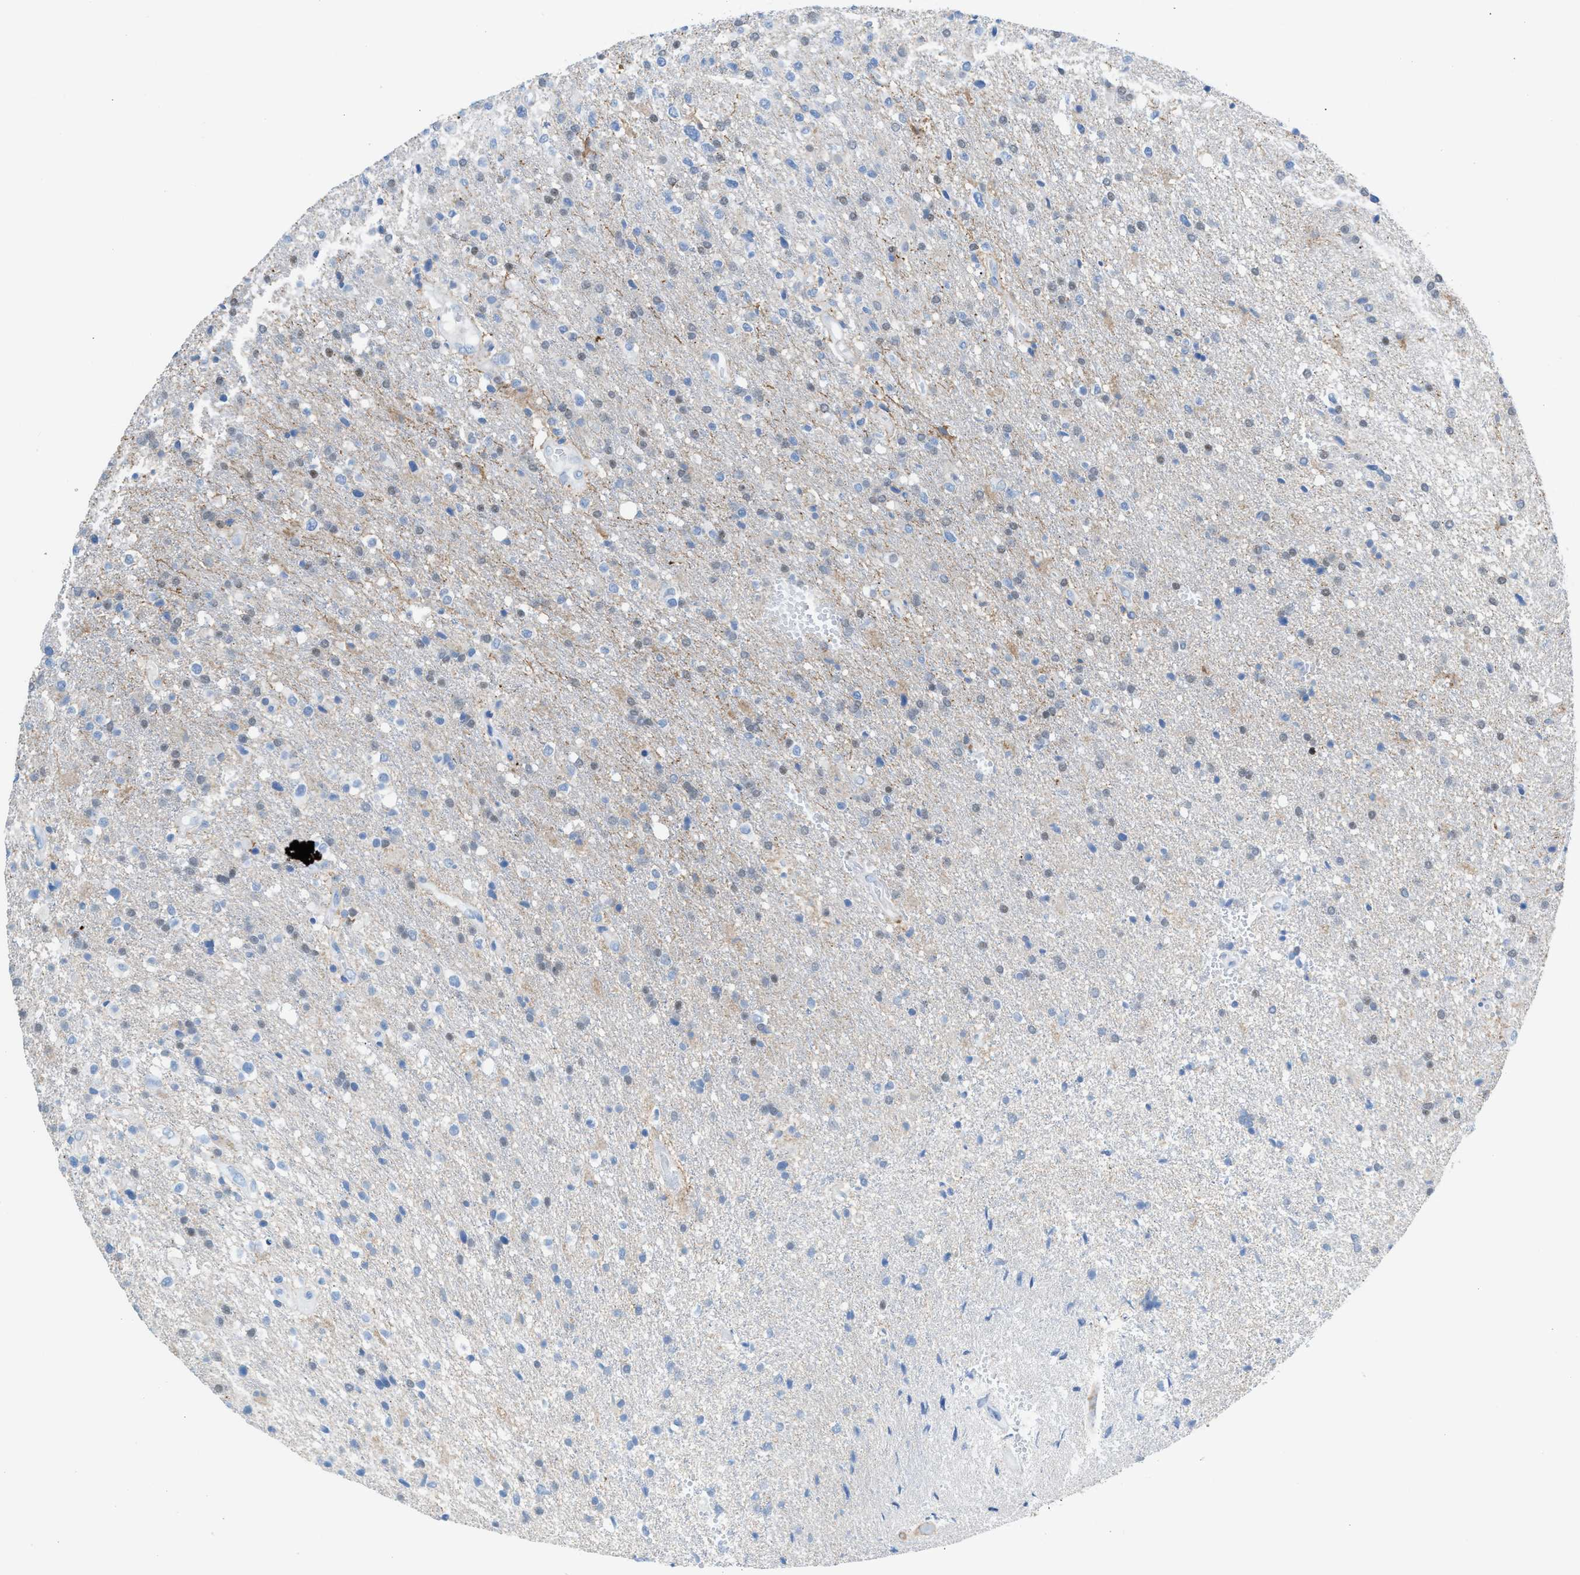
{"staining": {"intensity": "negative", "quantity": "none", "location": "none"}, "tissue": "glioma", "cell_type": "Tumor cells", "image_type": "cancer", "snomed": [{"axis": "morphology", "description": "Glioma, malignant, High grade"}, {"axis": "topography", "description": "Brain"}], "caption": "The photomicrograph demonstrates no significant staining in tumor cells of malignant glioma (high-grade).", "gene": "PPM1D", "patient": {"sex": "male", "age": 72}}